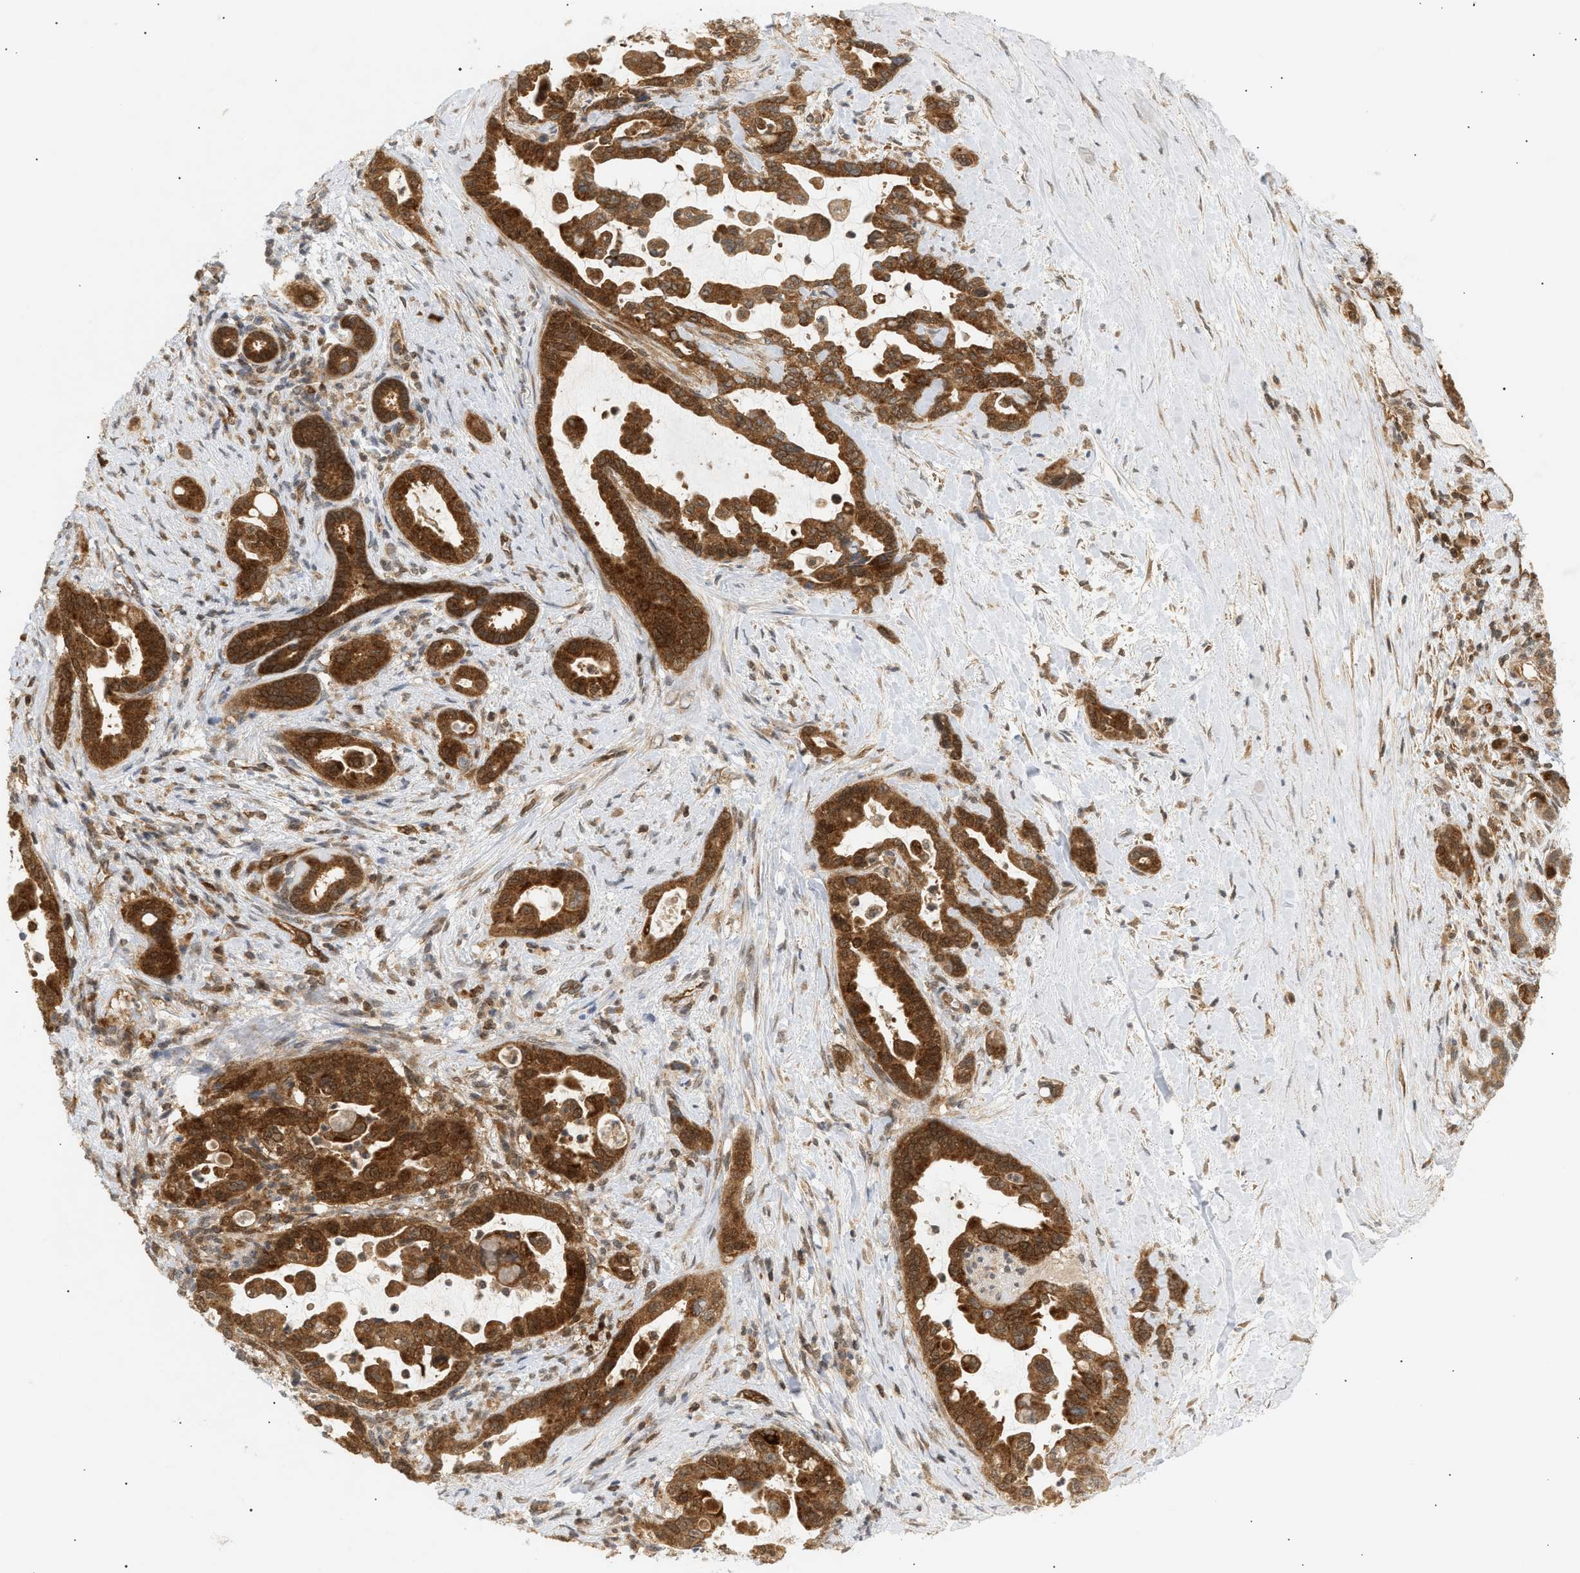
{"staining": {"intensity": "strong", "quantity": ">75%", "location": "cytoplasmic/membranous"}, "tissue": "pancreatic cancer", "cell_type": "Tumor cells", "image_type": "cancer", "snomed": [{"axis": "morphology", "description": "Adenocarcinoma, NOS"}, {"axis": "topography", "description": "Pancreas"}], "caption": "Brown immunohistochemical staining in adenocarcinoma (pancreatic) displays strong cytoplasmic/membranous positivity in about >75% of tumor cells.", "gene": "SHC1", "patient": {"sex": "male", "age": 70}}